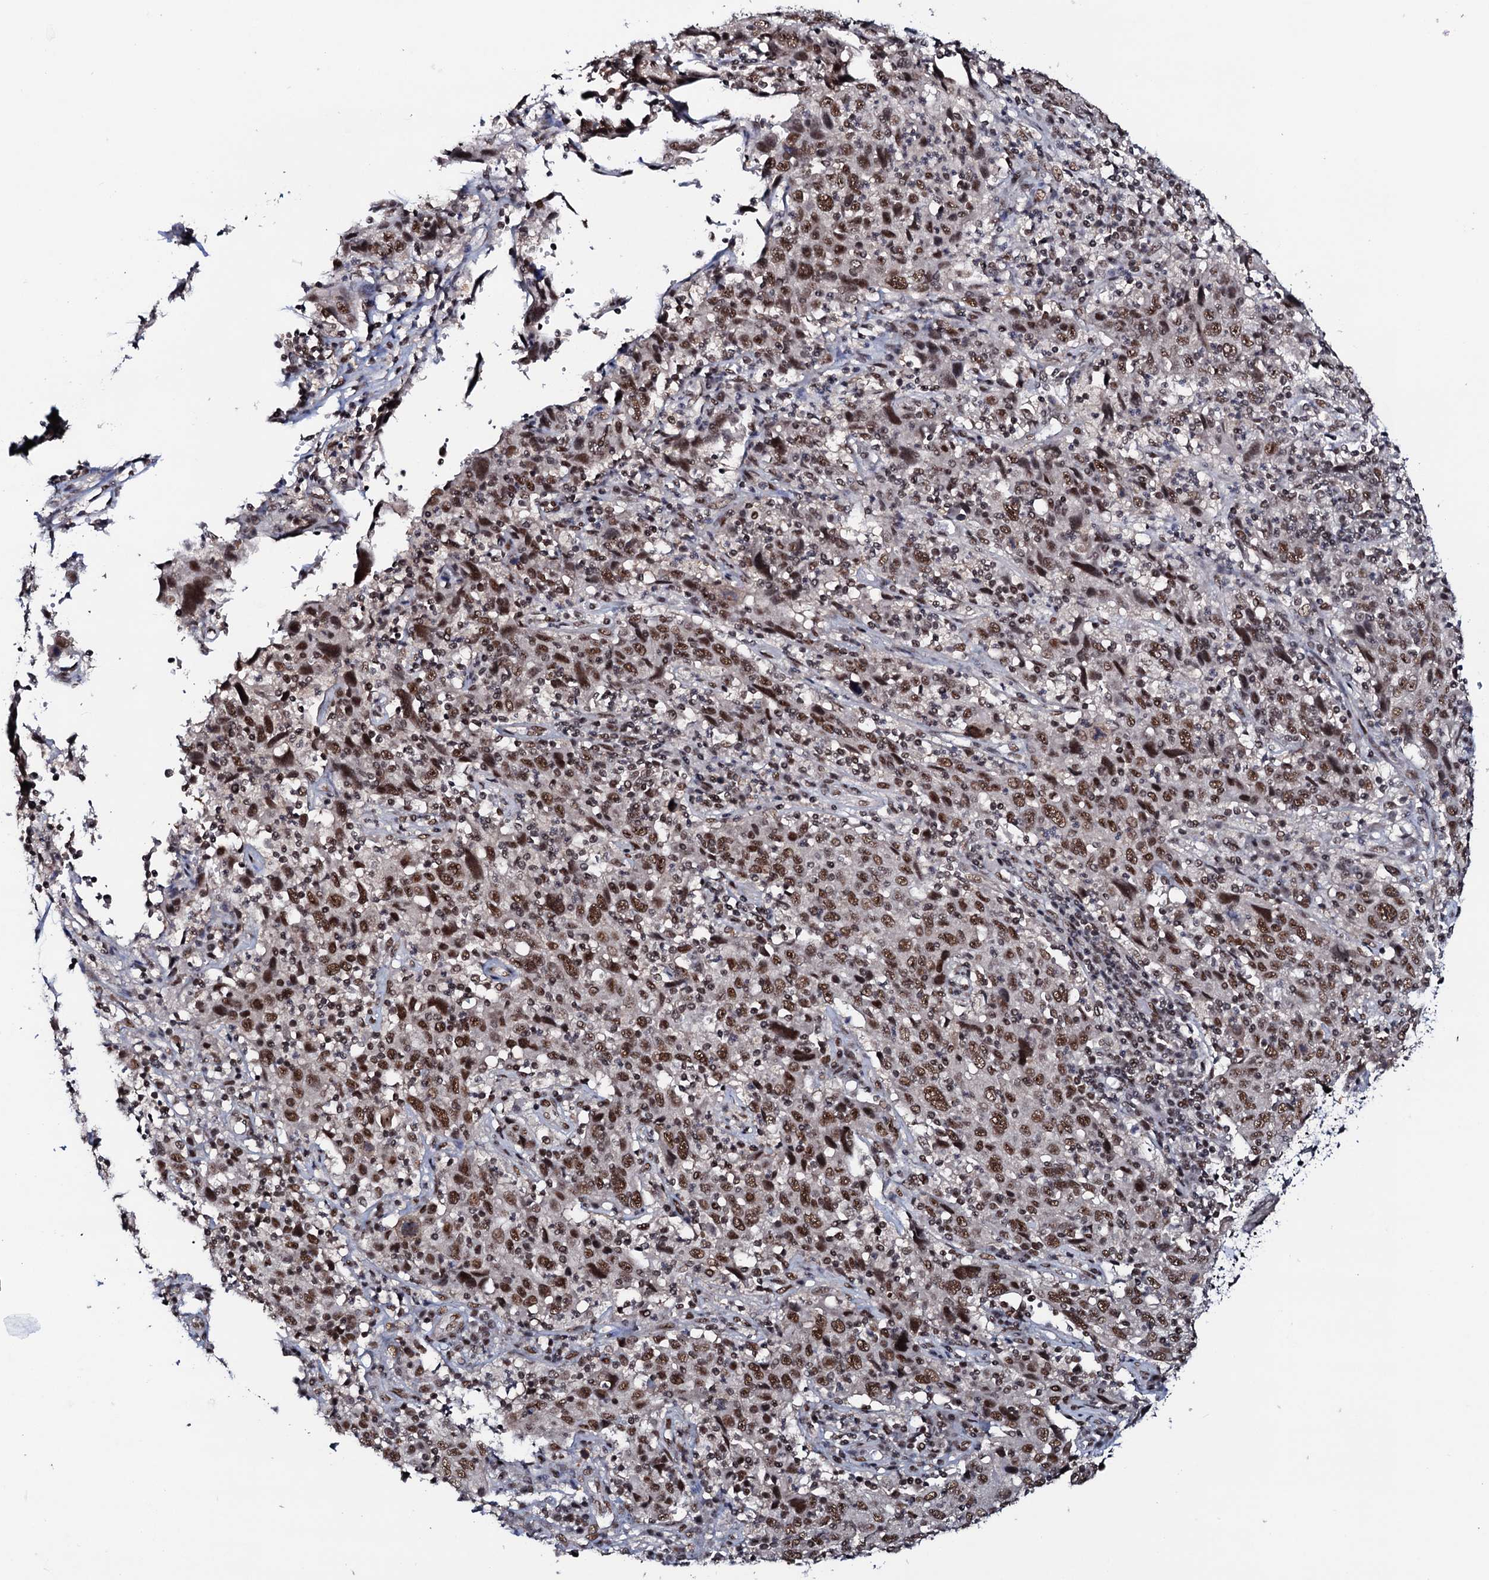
{"staining": {"intensity": "moderate", "quantity": ">75%", "location": "nuclear"}, "tissue": "cervical cancer", "cell_type": "Tumor cells", "image_type": "cancer", "snomed": [{"axis": "morphology", "description": "Squamous cell carcinoma, NOS"}, {"axis": "topography", "description": "Cervix"}], "caption": "Protein staining reveals moderate nuclear staining in approximately >75% of tumor cells in cervical squamous cell carcinoma.", "gene": "PRPF18", "patient": {"sex": "female", "age": 46}}